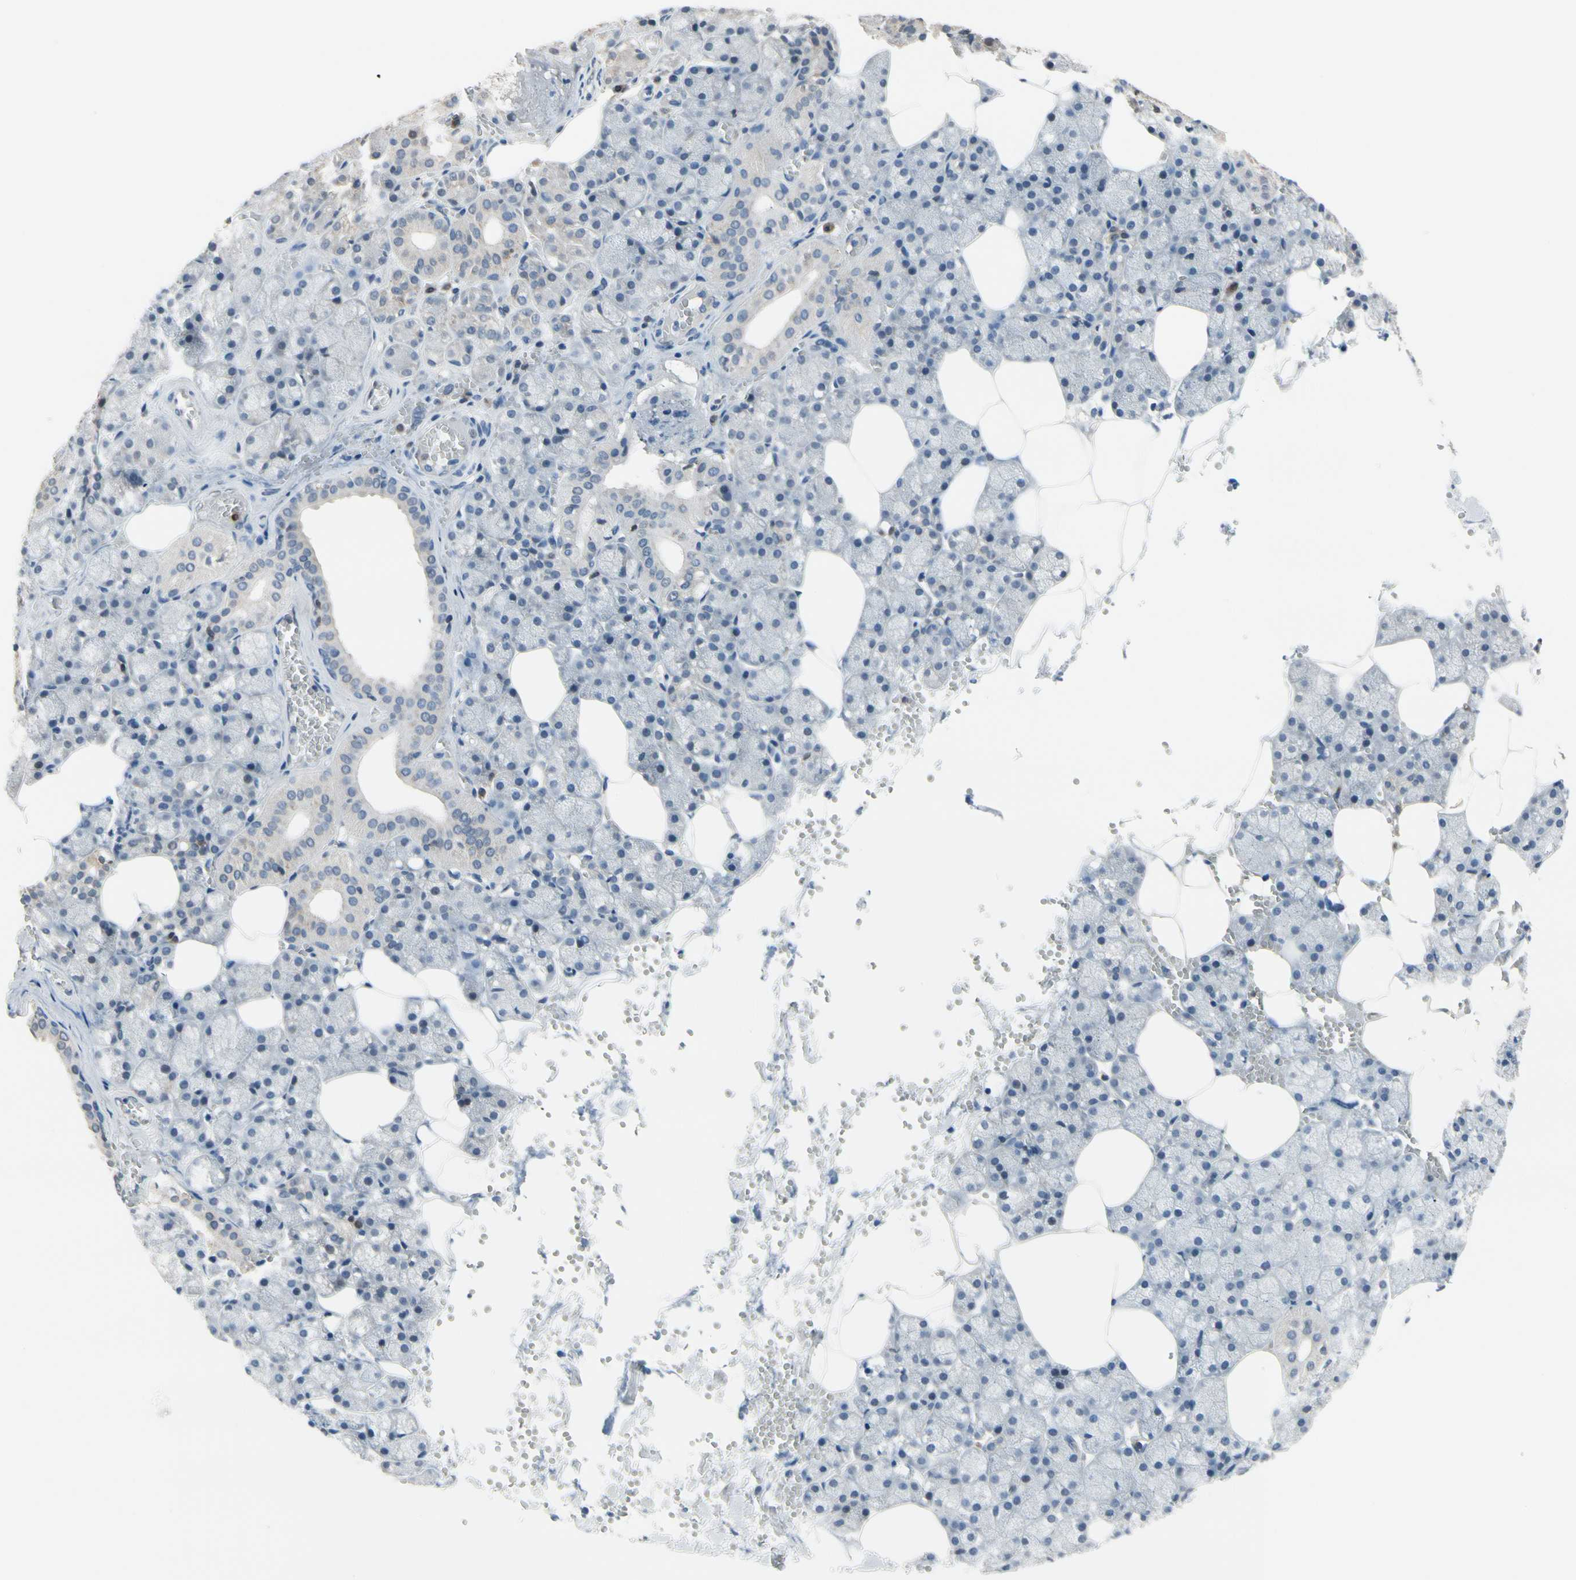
{"staining": {"intensity": "weak", "quantity": "<25%", "location": "cytoplasmic/membranous"}, "tissue": "salivary gland", "cell_type": "Glandular cells", "image_type": "normal", "snomed": [{"axis": "morphology", "description": "Normal tissue, NOS"}, {"axis": "topography", "description": "Salivary gland"}], "caption": "IHC image of benign human salivary gland stained for a protein (brown), which reveals no expression in glandular cells.", "gene": "NFATC2", "patient": {"sex": "male", "age": 62}}